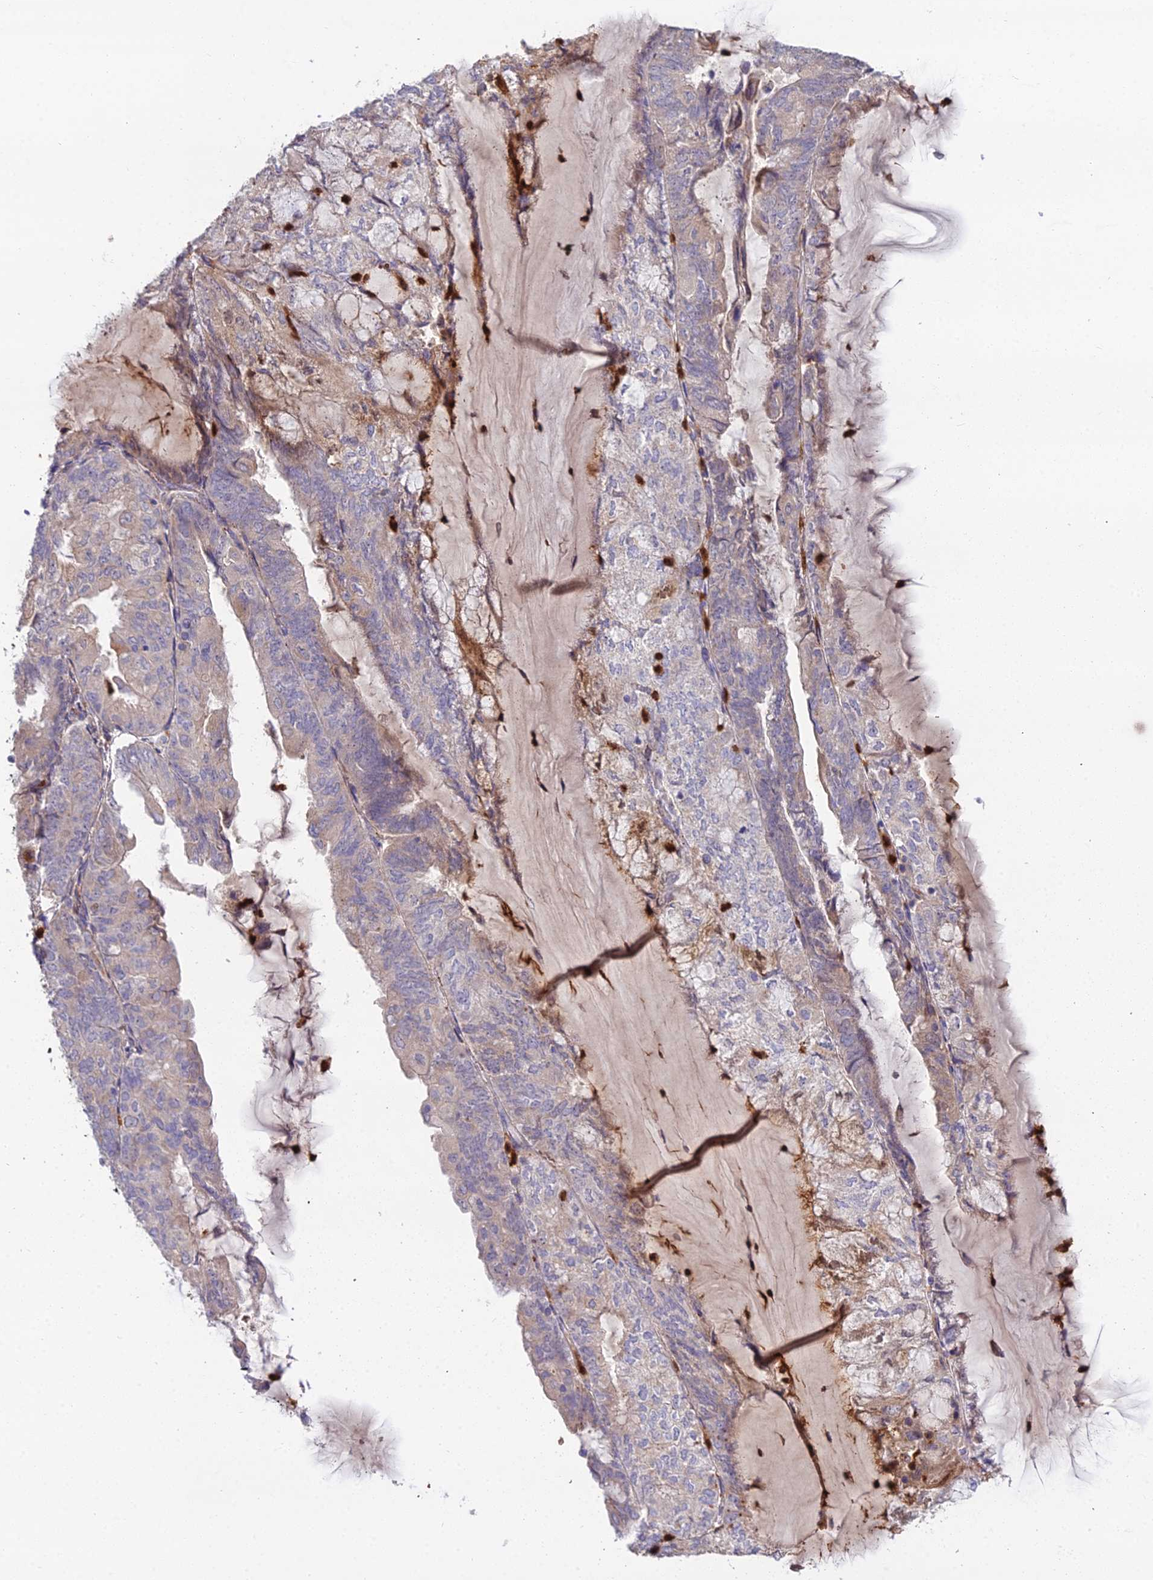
{"staining": {"intensity": "weak", "quantity": "<25%", "location": "cytoplasmic/membranous"}, "tissue": "endometrial cancer", "cell_type": "Tumor cells", "image_type": "cancer", "snomed": [{"axis": "morphology", "description": "Adenocarcinoma, NOS"}, {"axis": "topography", "description": "Endometrium"}], "caption": "The immunohistochemistry photomicrograph has no significant staining in tumor cells of endometrial cancer tissue.", "gene": "EID2", "patient": {"sex": "female", "age": 81}}